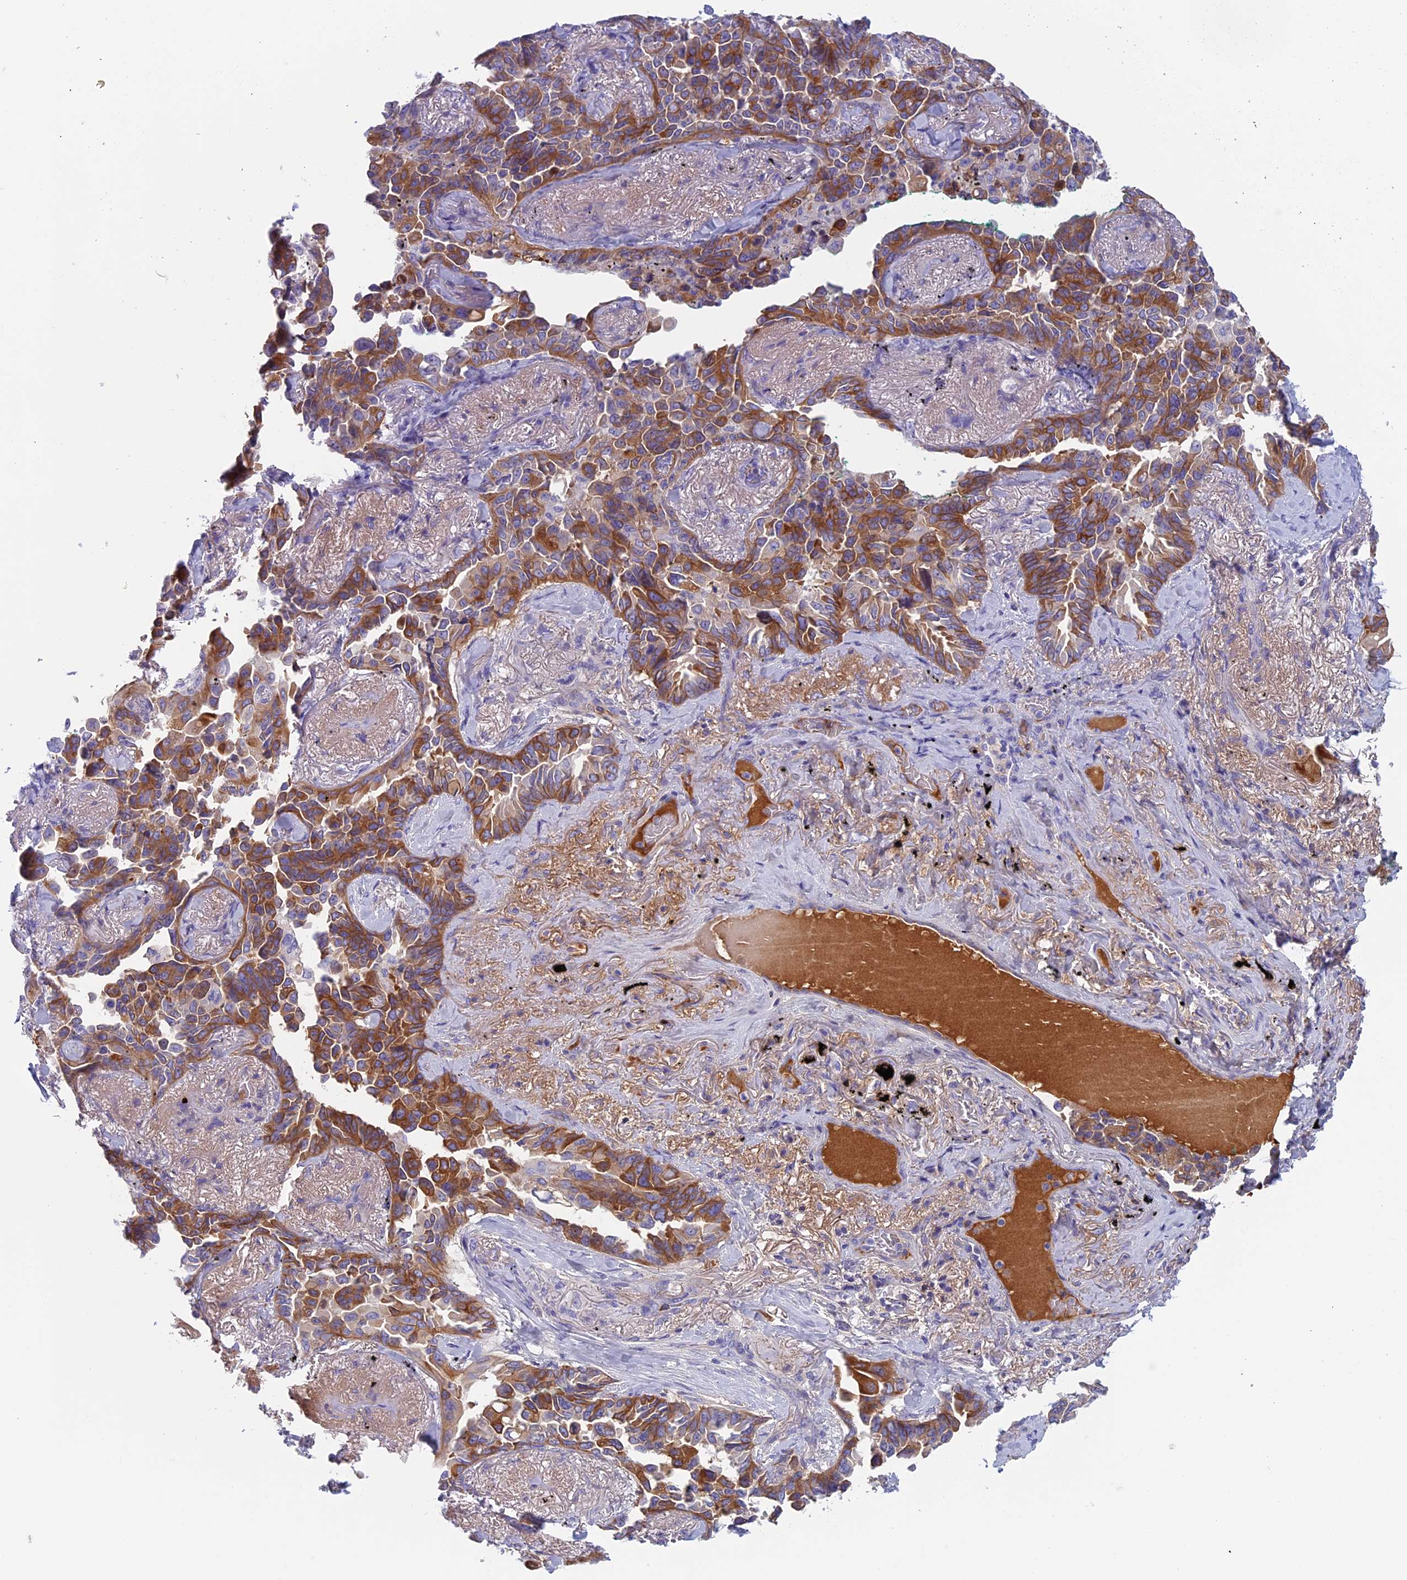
{"staining": {"intensity": "moderate", "quantity": "25%-75%", "location": "cytoplasmic/membranous"}, "tissue": "lung cancer", "cell_type": "Tumor cells", "image_type": "cancer", "snomed": [{"axis": "morphology", "description": "Adenocarcinoma, NOS"}, {"axis": "topography", "description": "Lung"}], "caption": "The photomicrograph displays staining of lung adenocarcinoma, revealing moderate cytoplasmic/membranous protein expression (brown color) within tumor cells.", "gene": "ANGPTL2", "patient": {"sex": "female", "age": 67}}